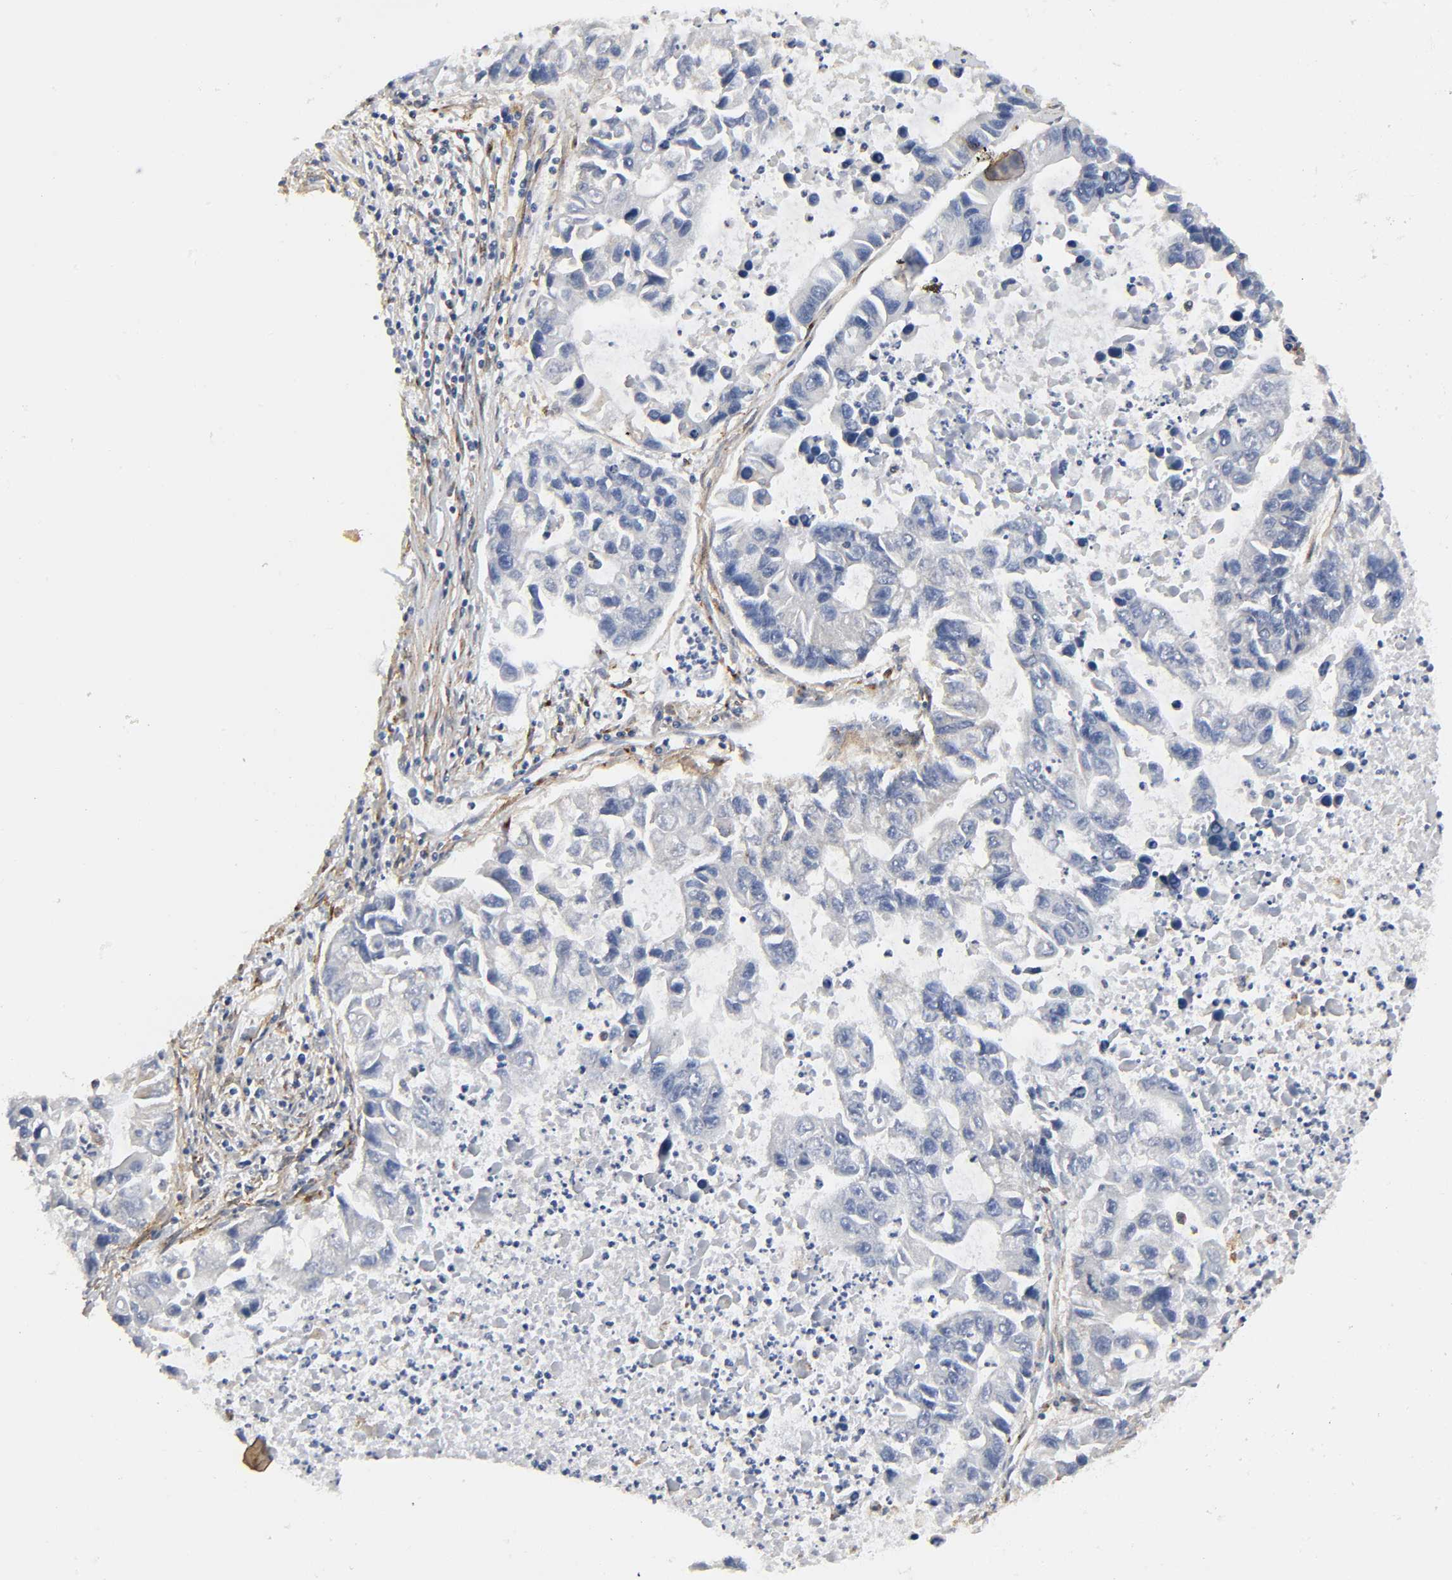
{"staining": {"intensity": "negative", "quantity": "none", "location": "none"}, "tissue": "lung cancer", "cell_type": "Tumor cells", "image_type": "cancer", "snomed": [{"axis": "morphology", "description": "Adenocarcinoma, NOS"}, {"axis": "topography", "description": "Lung"}], "caption": "Histopathology image shows no protein staining in tumor cells of lung adenocarcinoma tissue.", "gene": "LRP1", "patient": {"sex": "female", "age": 51}}